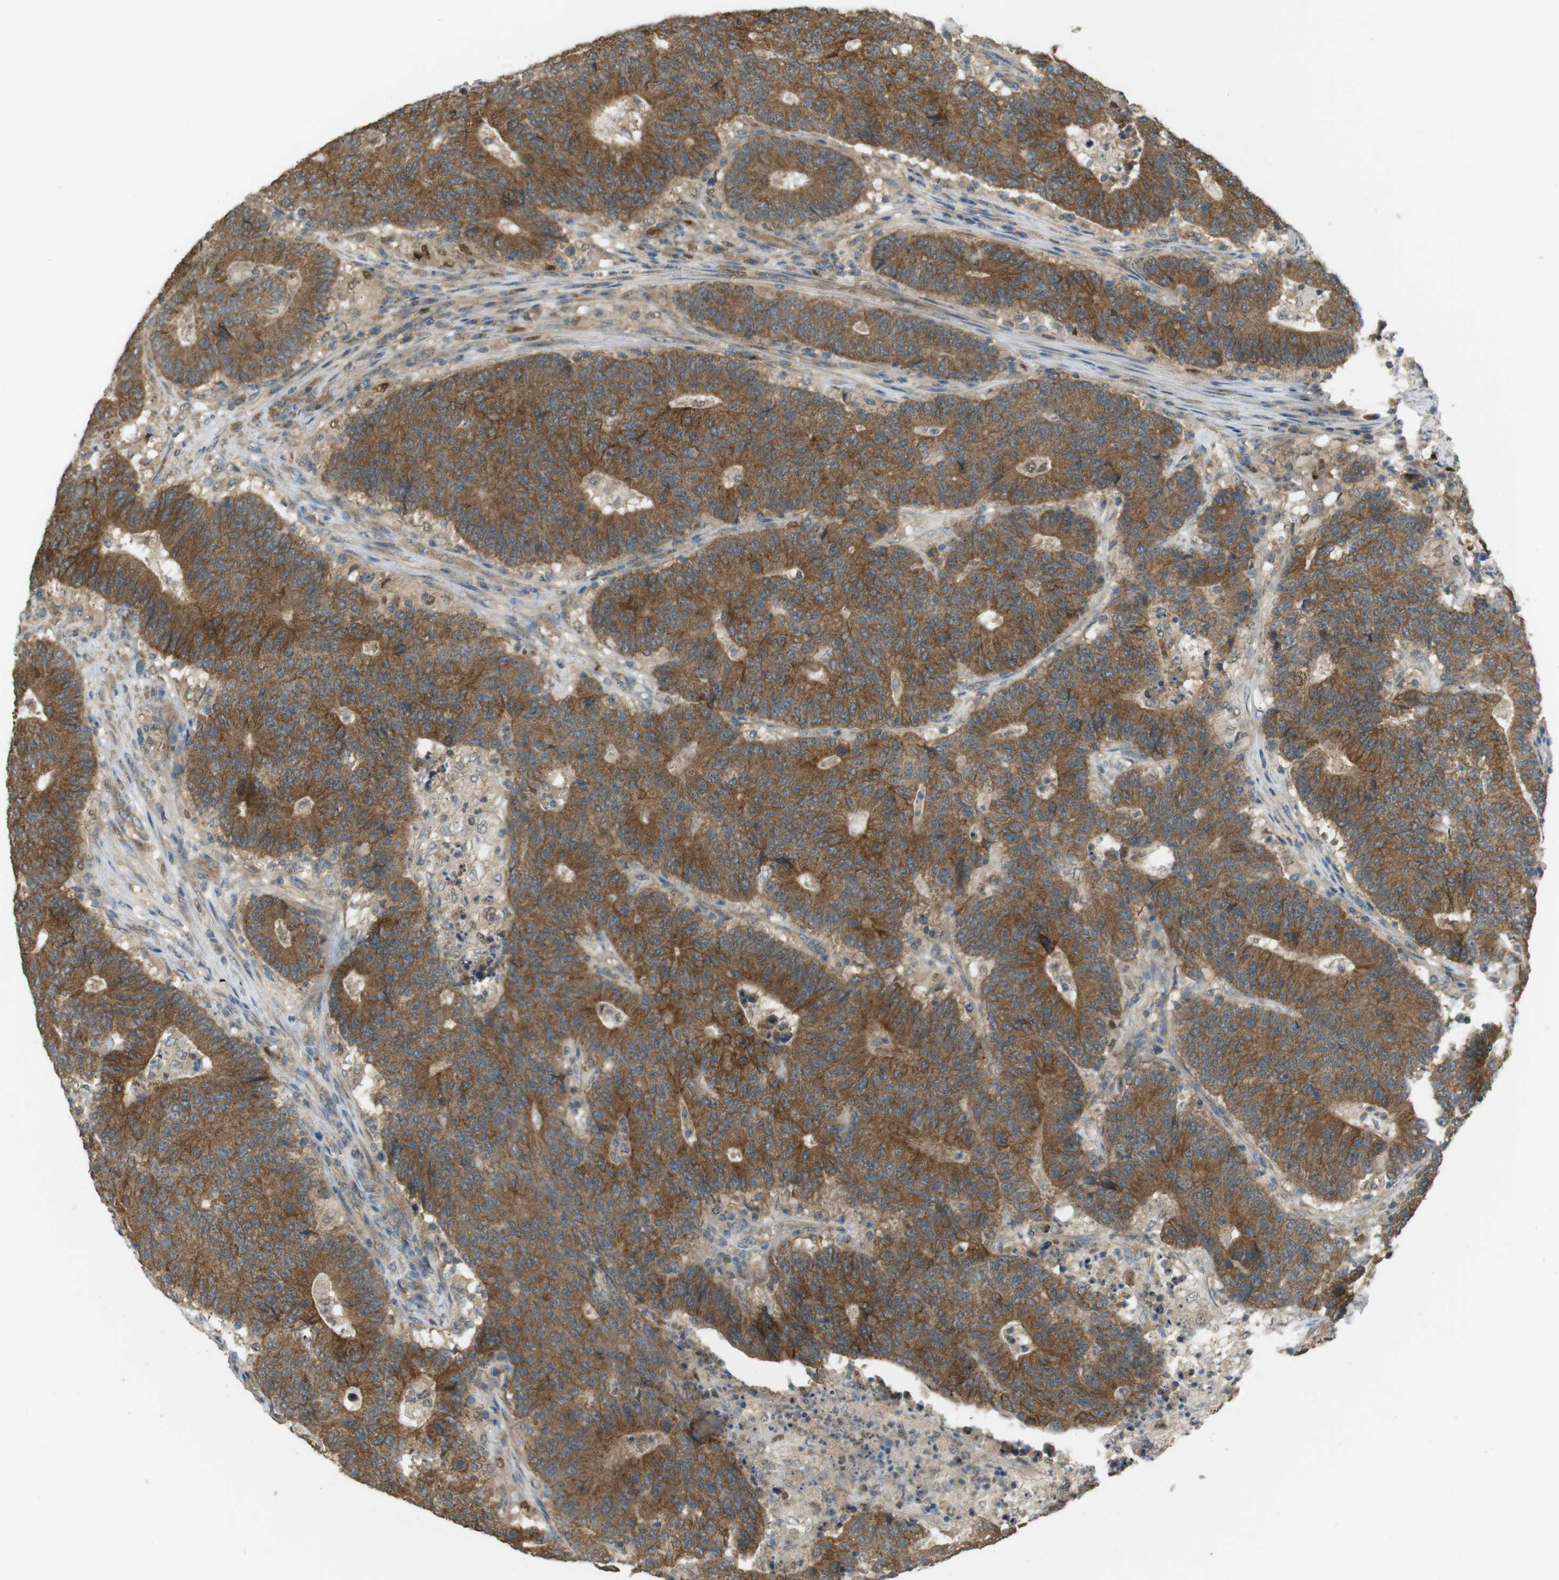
{"staining": {"intensity": "moderate", "quantity": ">75%", "location": "cytoplasmic/membranous"}, "tissue": "colorectal cancer", "cell_type": "Tumor cells", "image_type": "cancer", "snomed": [{"axis": "morphology", "description": "Normal tissue, NOS"}, {"axis": "morphology", "description": "Adenocarcinoma, NOS"}, {"axis": "topography", "description": "Colon"}], "caption": "Colorectal adenocarcinoma tissue exhibits moderate cytoplasmic/membranous positivity in approximately >75% of tumor cells", "gene": "ZDHHC20", "patient": {"sex": "female", "age": 75}}